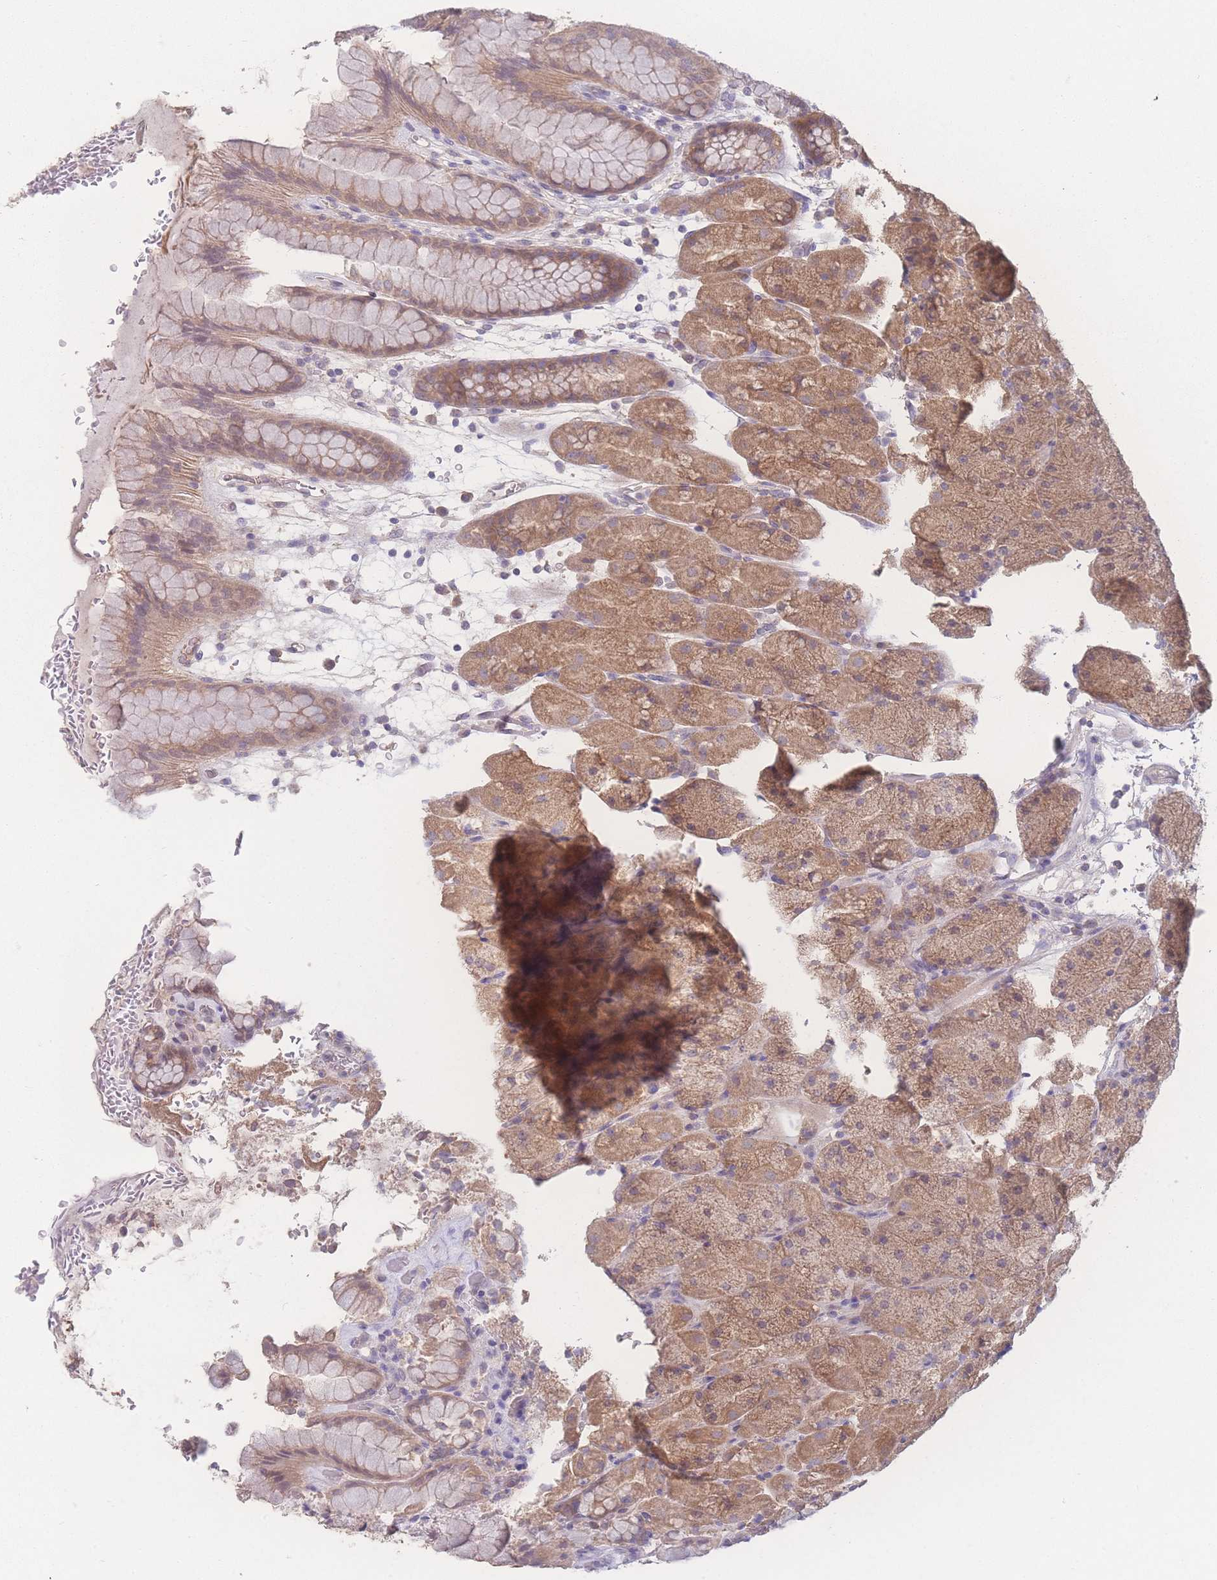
{"staining": {"intensity": "moderate", "quantity": ">75%", "location": "cytoplasmic/membranous"}, "tissue": "stomach", "cell_type": "Glandular cells", "image_type": "normal", "snomed": [{"axis": "morphology", "description": "Normal tissue, NOS"}, {"axis": "topography", "description": "Stomach, upper"}, {"axis": "topography", "description": "Stomach, lower"}], "caption": "About >75% of glandular cells in benign stomach demonstrate moderate cytoplasmic/membranous protein staining as visualized by brown immunohistochemical staining.", "gene": "GIPR", "patient": {"sex": "male", "age": 67}}